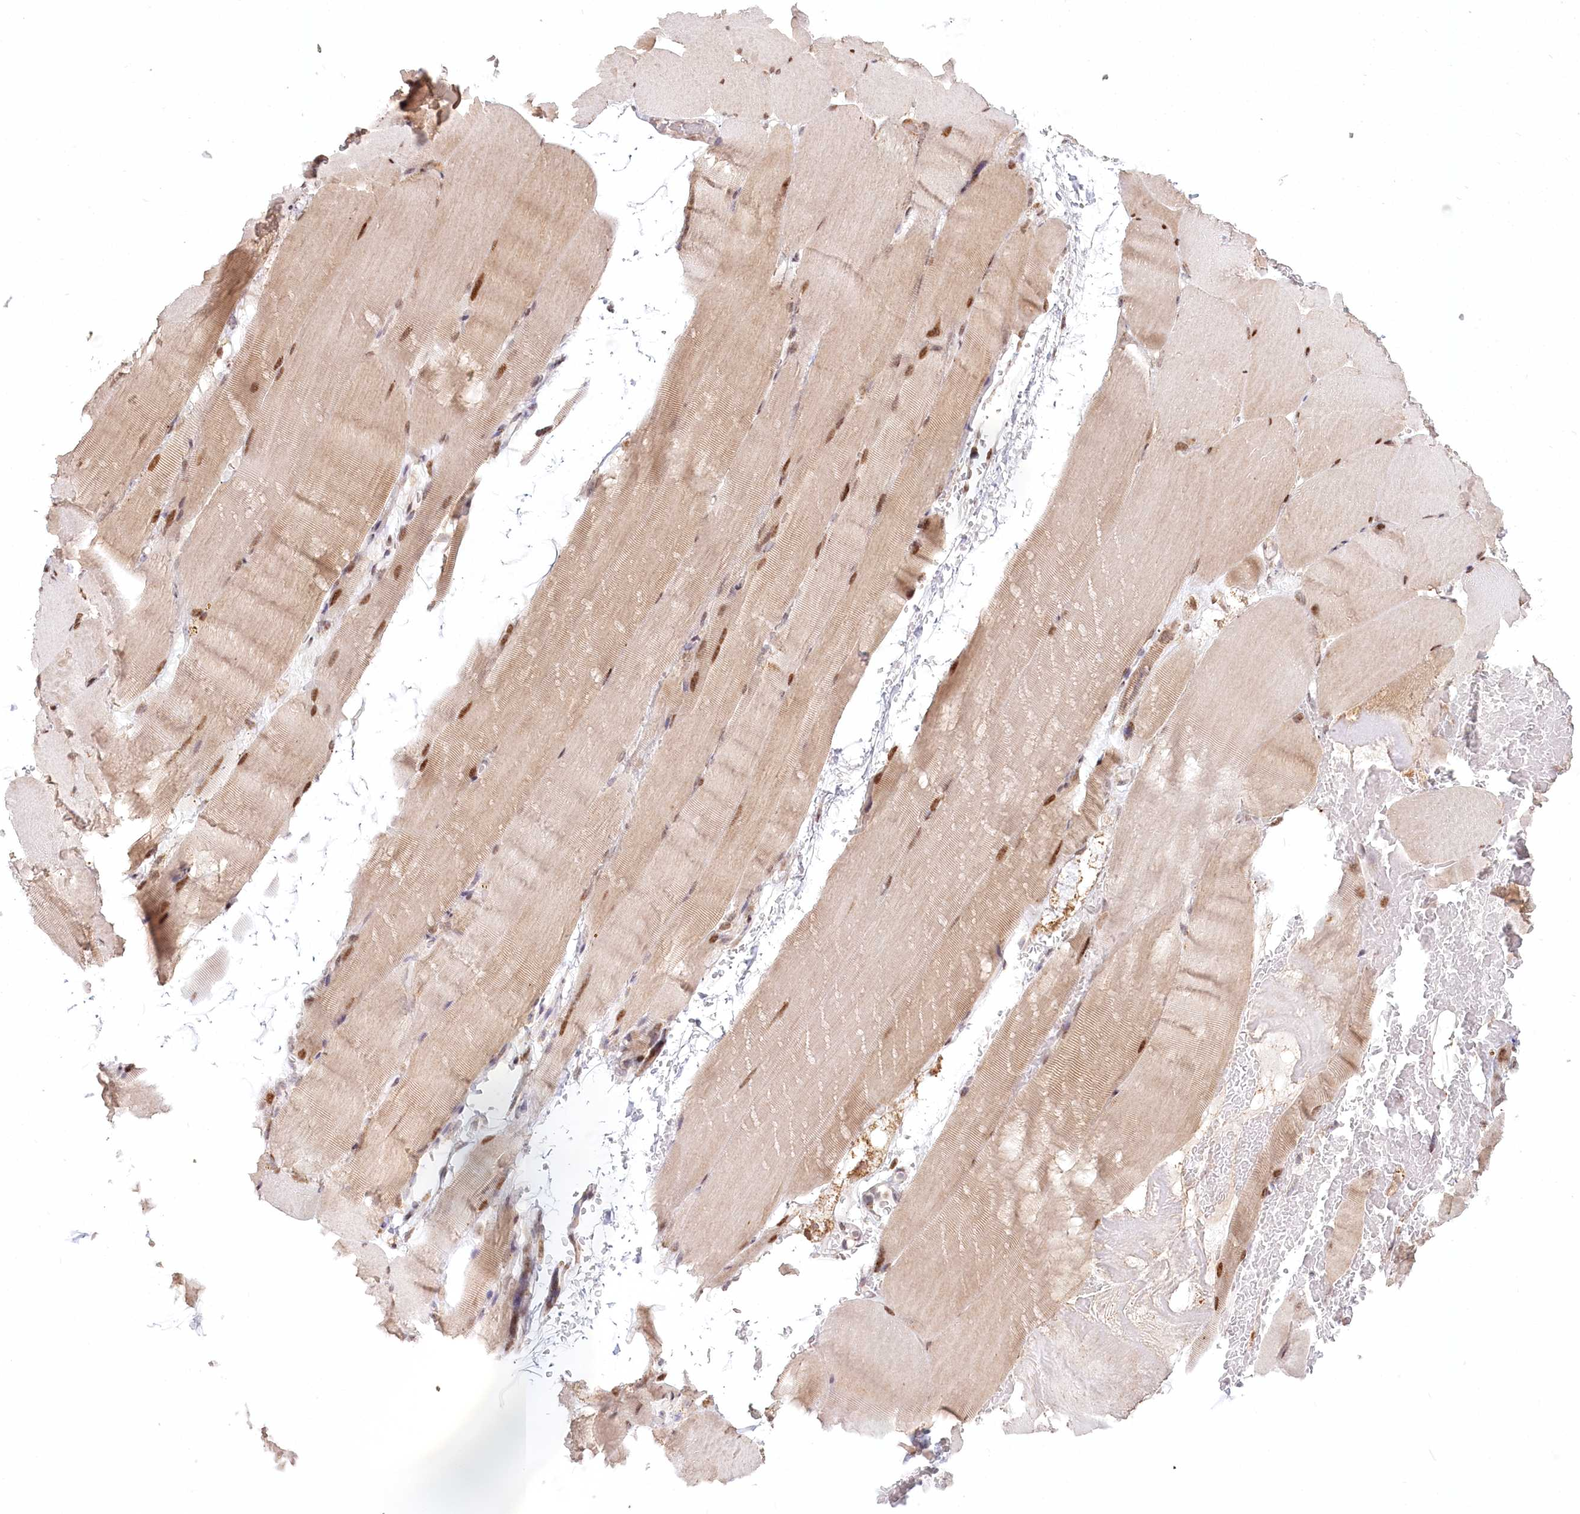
{"staining": {"intensity": "moderate", "quantity": "25%-75%", "location": "cytoplasmic/membranous,nuclear"}, "tissue": "skeletal muscle", "cell_type": "Myocytes", "image_type": "normal", "snomed": [{"axis": "morphology", "description": "Normal tissue, NOS"}, {"axis": "topography", "description": "Skeletal muscle"}, {"axis": "topography", "description": "Parathyroid gland"}], "caption": "A brown stain labels moderate cytoplasmic/membranous,nuclear positivity of a protein in myocytes of benign human skeletal muscle.", "gene": "PYURF", "patient": {"sex": "female", "age": 37}}